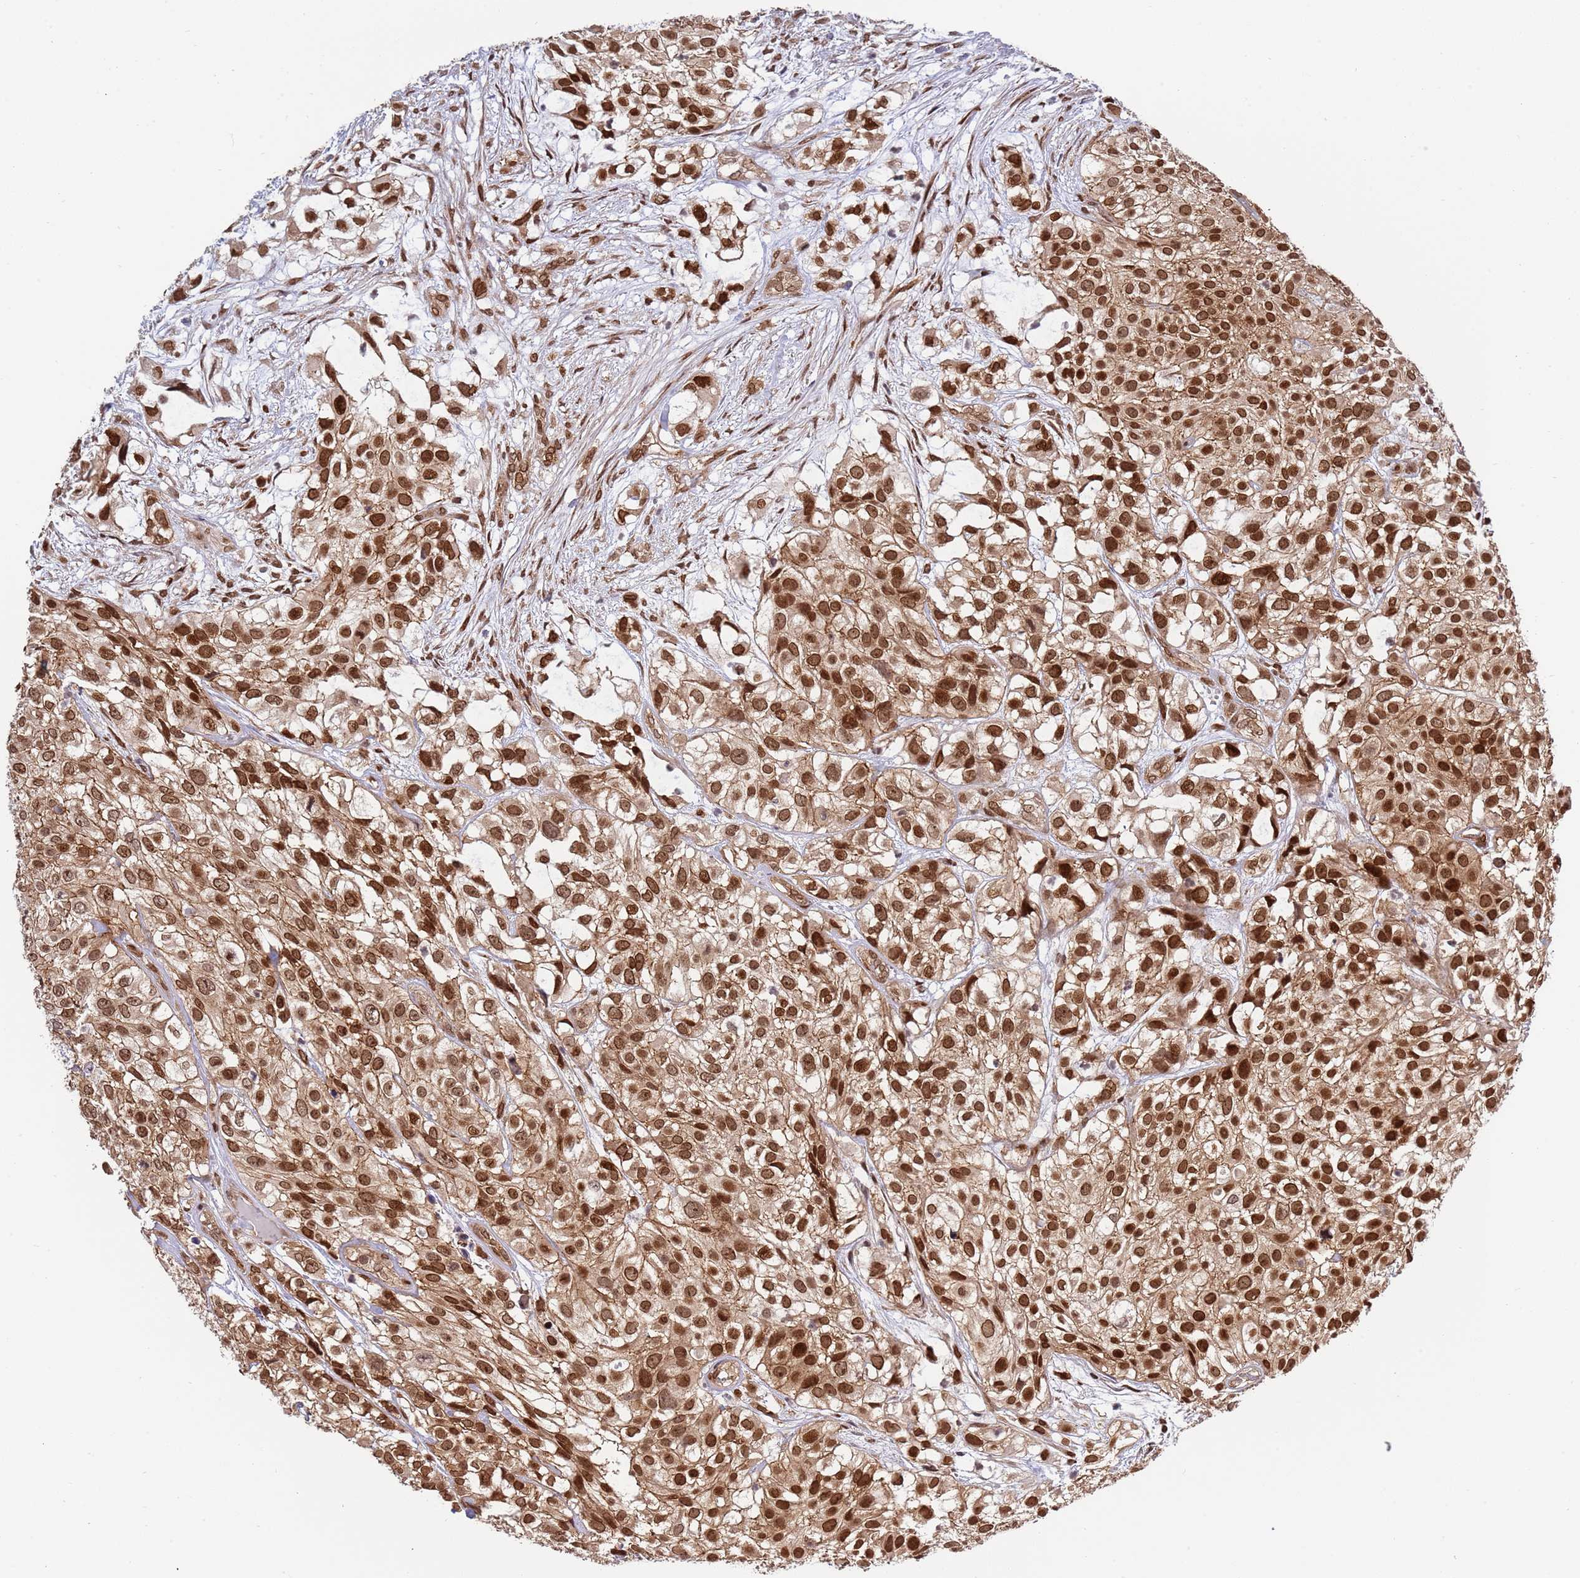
{"staining": {"intensity": "strong", "quantity": ">75%", "location": "cytoplasmic/membranous,nuclear"}, "tissue": "urothelial cancer", "cell_type": "Tumor cells", "image_type": "cancer", "snomed": [{"axis": "morphology", "description": "Urothelial carcinoma, High grade"}, {"axis": "topography", "description": "Urinary bladder"}], "caption": "The micrograph reveals a brown stain indicating the presence of a protein in the cytoplasmic/membranous and nuclear of tumor cells in high-grade urothelial carcinoma. (DAB (3,3'-diaminobenzidine) IHC with brightfield microscopy, high magnification).", "gene": "TBX10", "patient": {"sex": "male", "age": 56}}